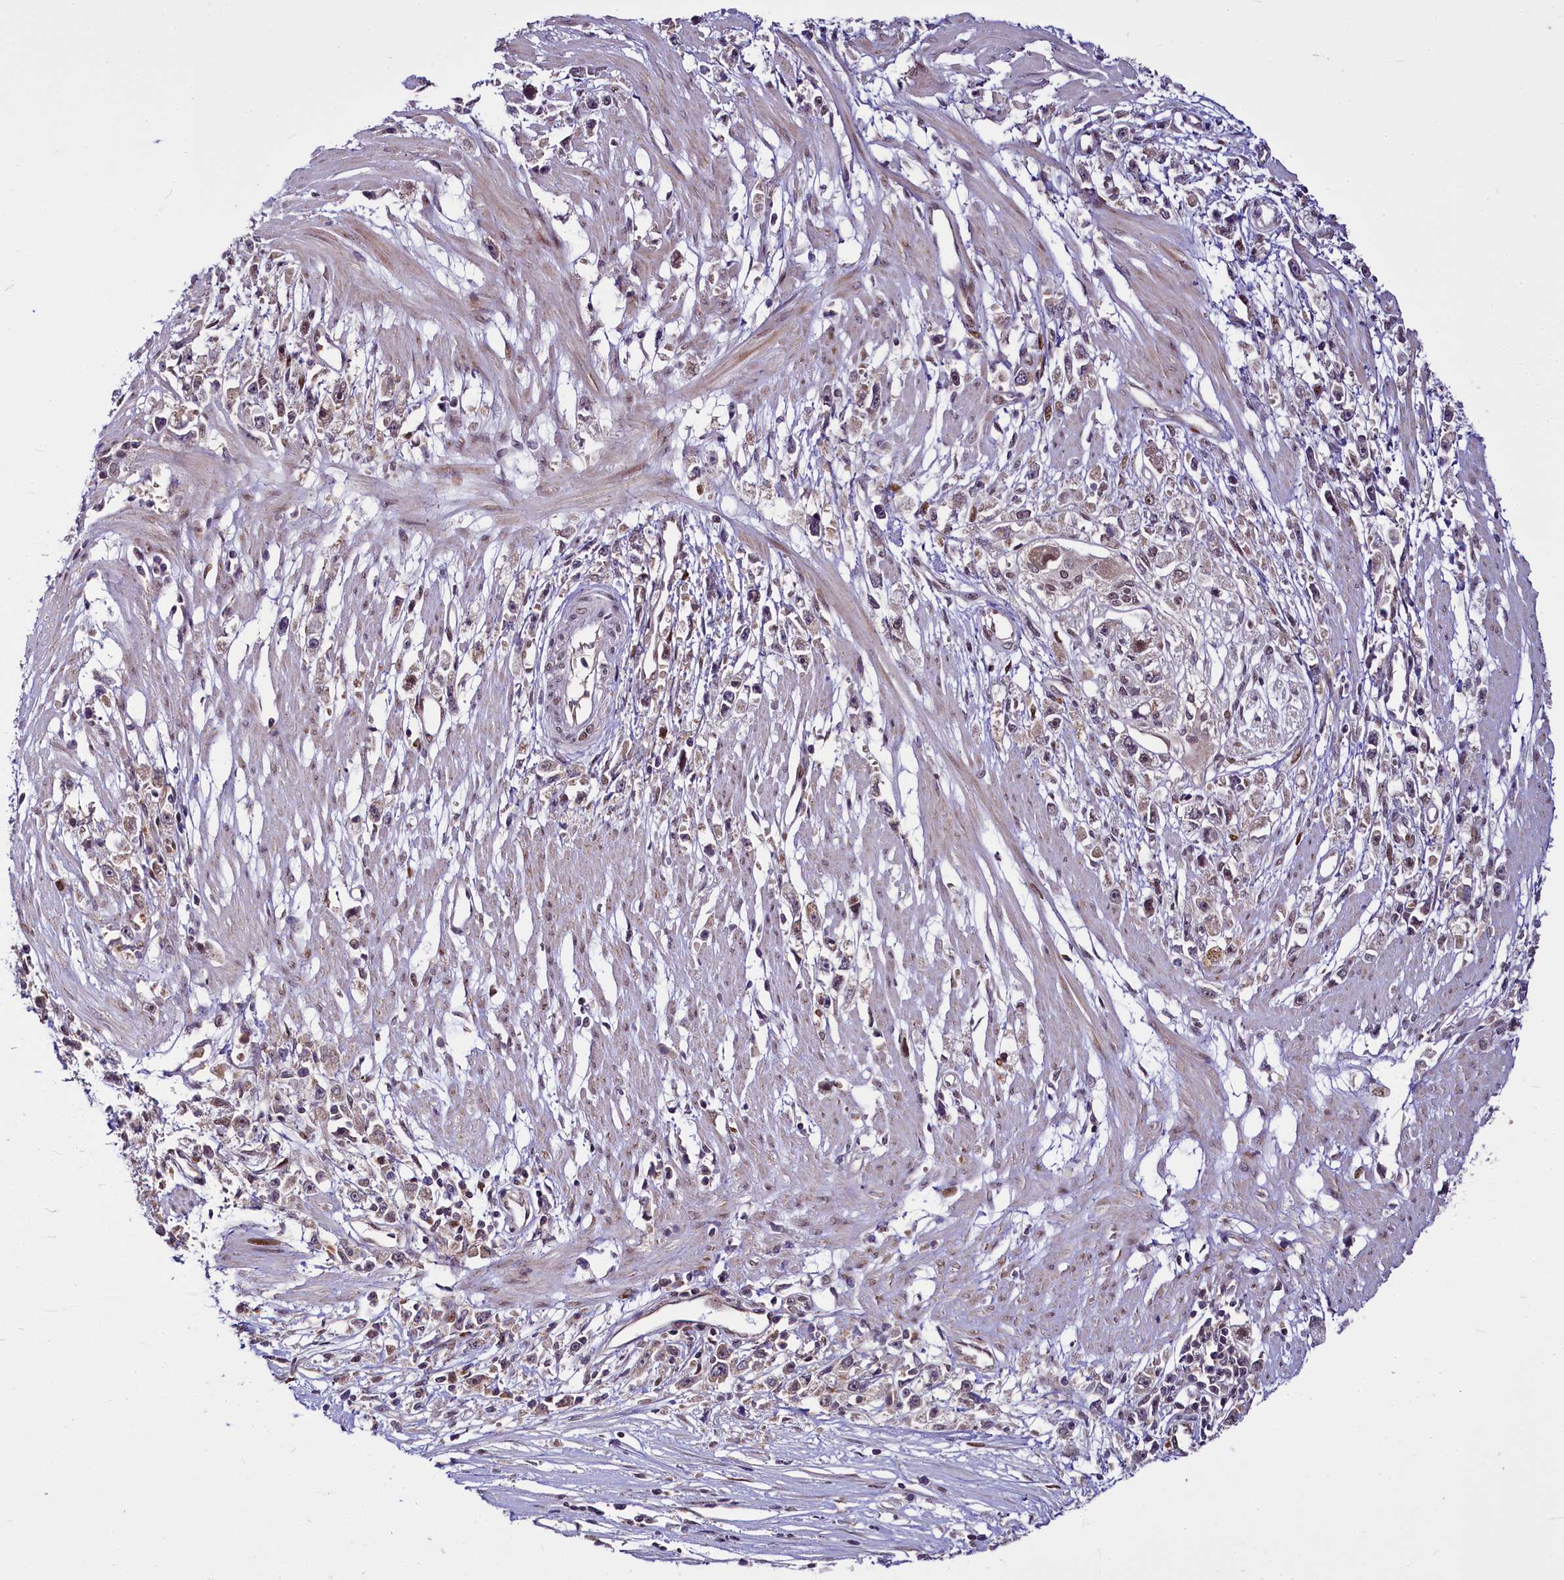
{"staining": {"intensity": "weak", "quantity": "25%-75%", "location": "cytoplasmic/membranous,nuclear"}, "tissue": "stomach cancer", "cell_type": "Tumor cells", "image_type": "cancer", "snomed": [{"axis": "morphology", "description": "Adenocarcinoma, NOS"}, {"axis": "topography", "description": "Stomach"}], "caption": "Weak cytoplasmic/membranous and nuclear staining is appreciated in about 25%-75% of tumor cells in adenocarcinoma (stomach).", "gene": "MAML2", "patient": {"sex": "female", "age": 59}}